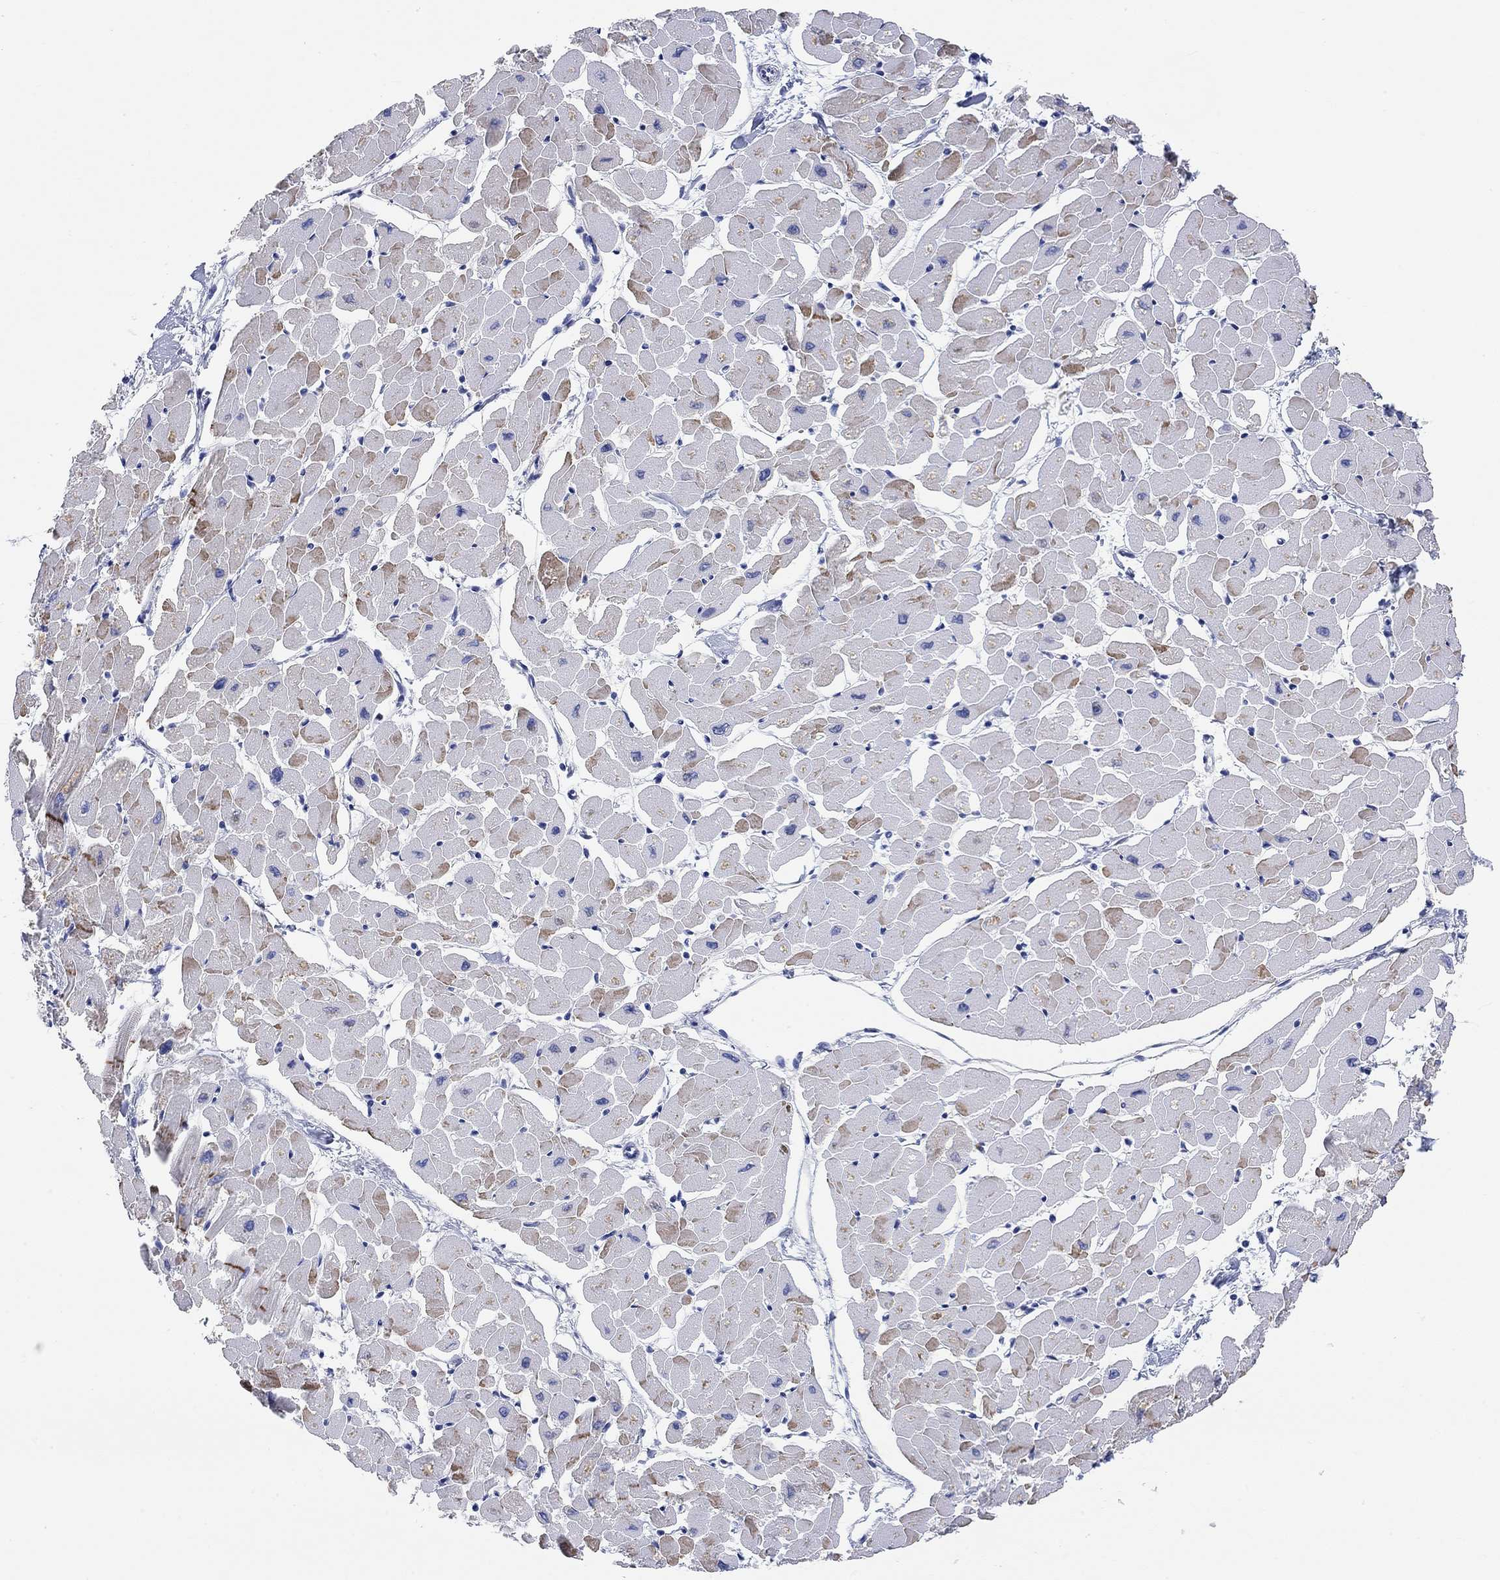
{"staining": {"intensity": "strong", "quantity": "25%-75%", "location": "cytoplasmic/membranous"}, "tissue": "heart muscle", "cell_type": "Cardiomyocytes", "image_type": "normal", "snomed": [{"axis": "morphology", "description": "Normal tissue, NOS"}, {"axis": "topography", "description": "Heart"}], "caption": "Immunohistochemical staining of benign heart muscle exhibits strong cytoplasmic/membranous protein staining in approximately 25%-75% of cardiomyocytes.", "gene": "XIRP2", "patient": {"sex": "male", "age": 57}}